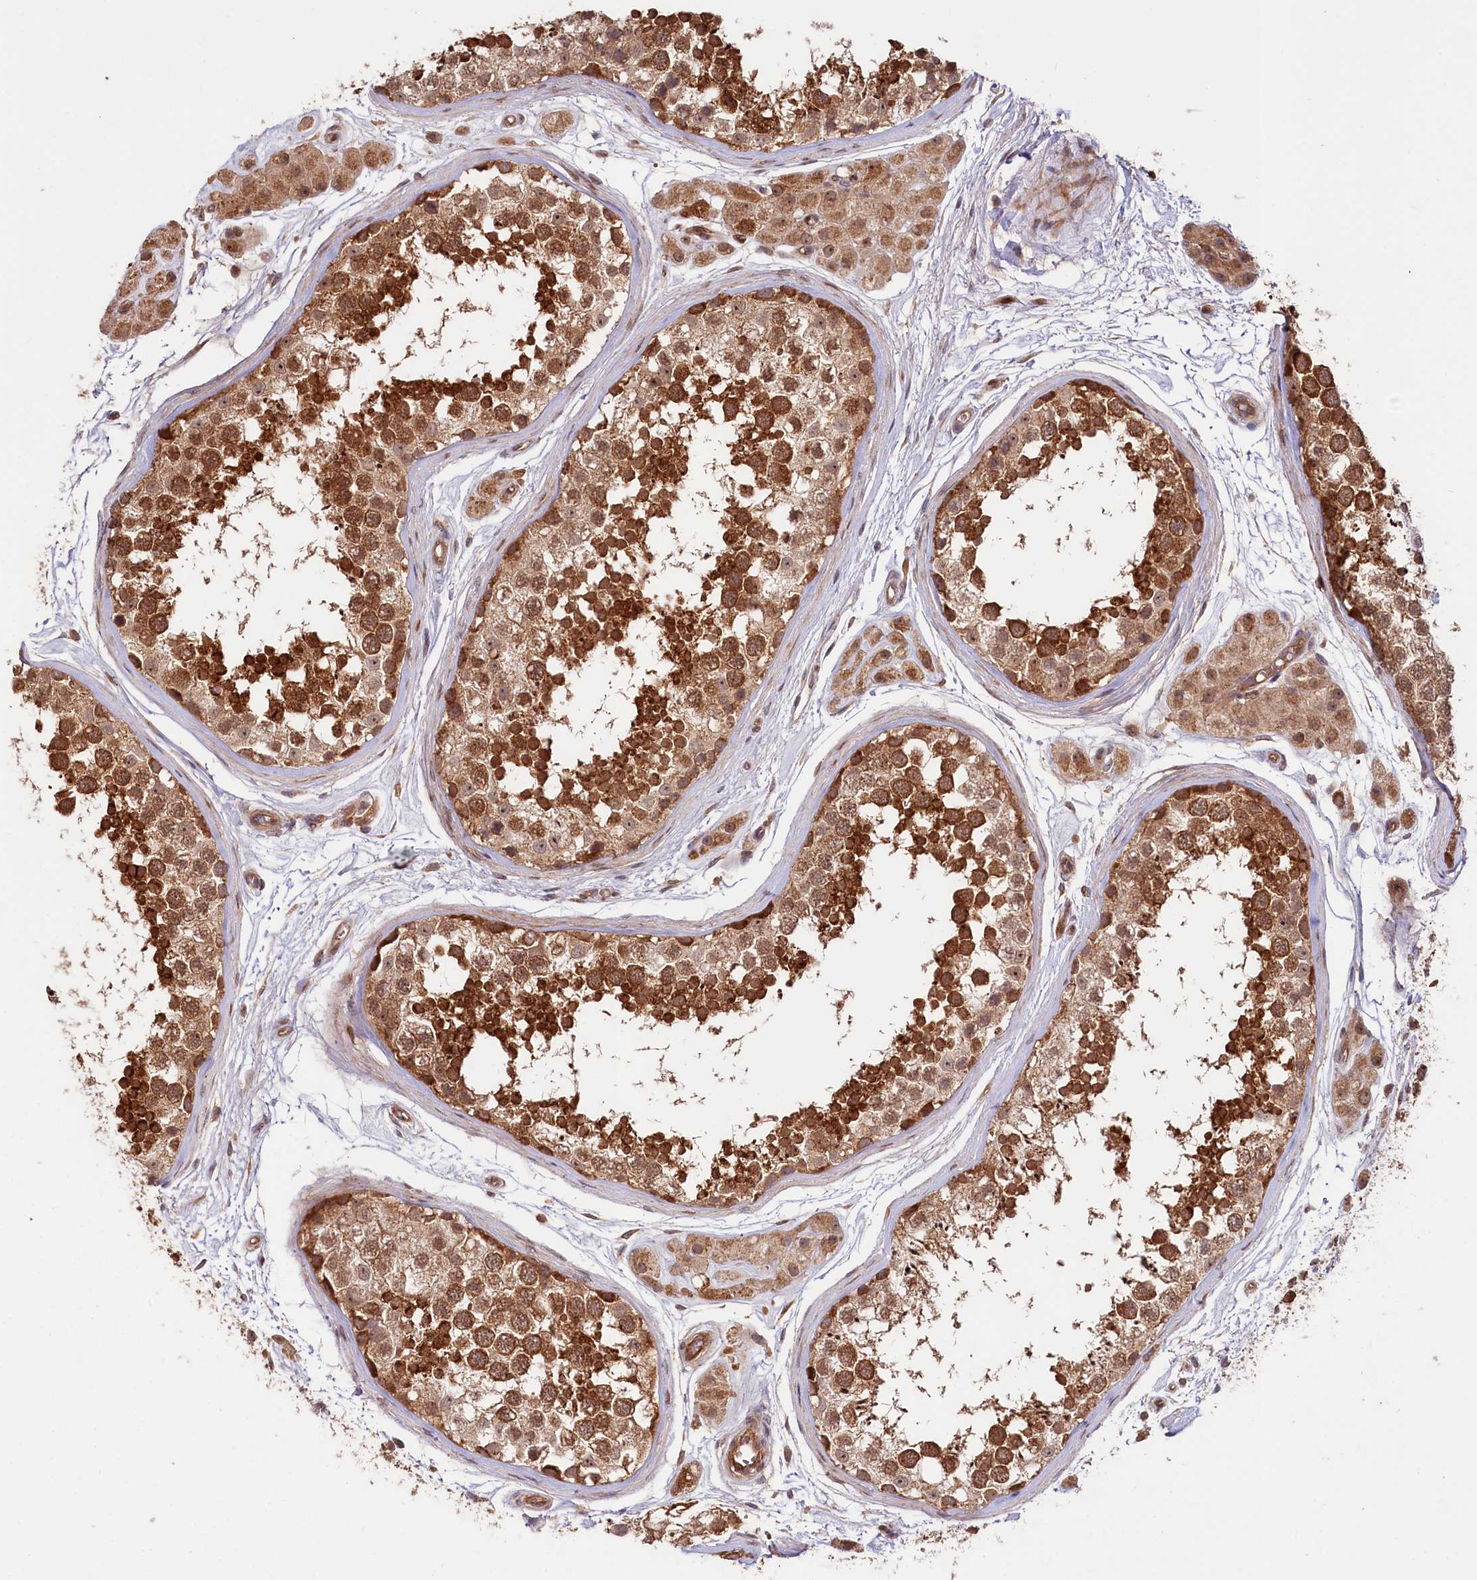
{"staining": {"intensity": "strong", "quantity": ">75%", "location": "cytoplasmic/membranous,nuclear"}, "tissue": "testis", "cell_type": "Cells in seminiferous ducts", "image_type": "normal", "snomed": [{"axis": "morphology", "description": "Normal tissue, NOS"}, {"axis": "topography", "description": "Testis"}], "caption": "IHC of normal human testis displays high levels of strong cytoplasmic/membranous,nuclear expression in approximately >75% of cells in seminiferous ducts. (DAB IHC with brightfield microscopy, high magnification).", "gene": "NEDD1", "patient": {"sex": "male", "age": 56}}